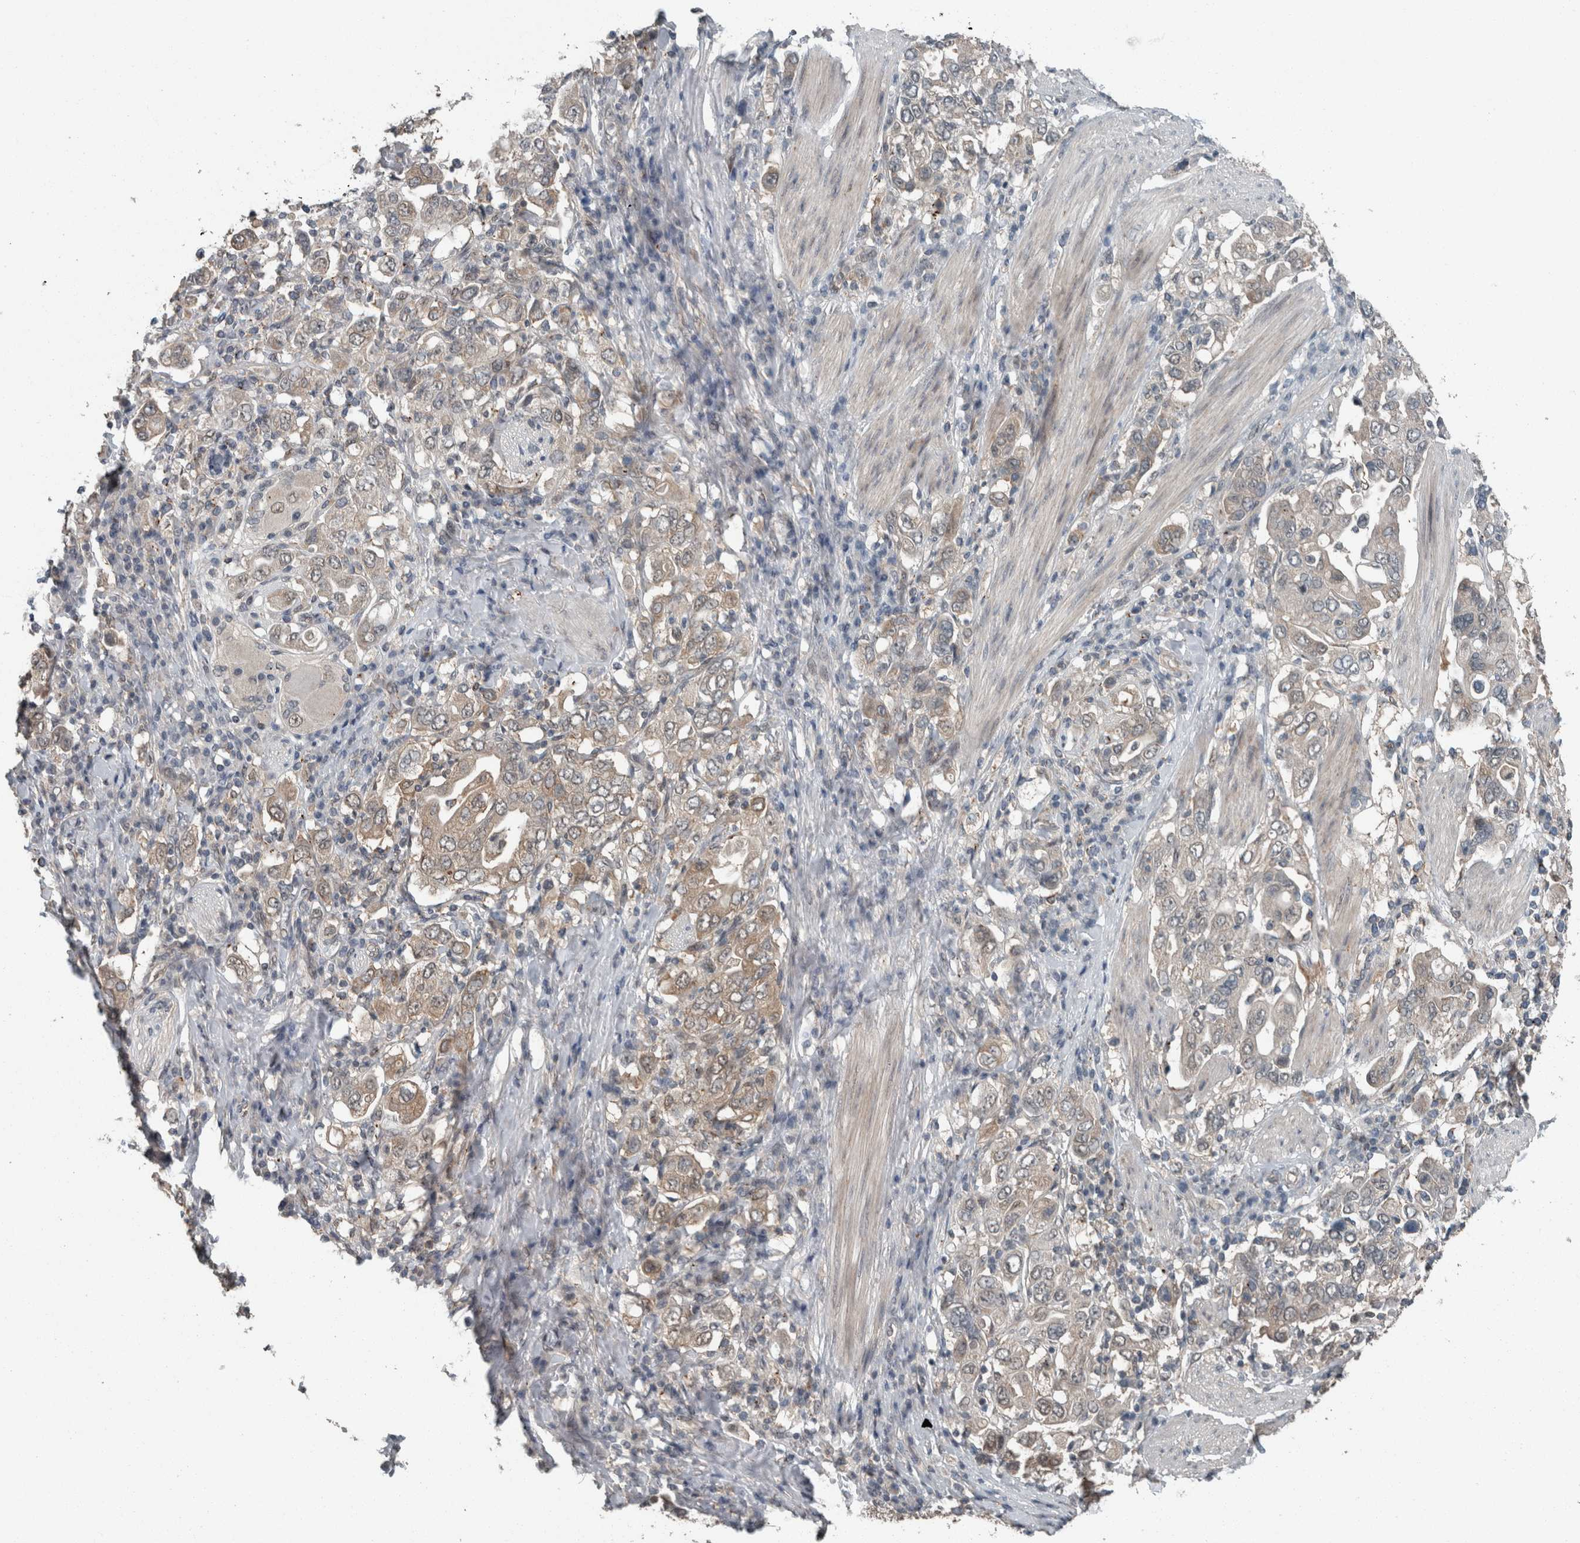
{"staining": {"intensity": "weak", "quantity": ">75%", "location": "cytoplasmic/membranous"}, "tissue": "stomach cancer", "cell_type": "Tumor cells", "image_type": "cancer", "snomed": [{"axis": "morphology", "description": "Adenocarcinoma, NOS"}, {"axis": "topography", "description": "Stomach, upper"}], "caption": "Stomach cancer (adenocarcinoma) stained with a protein marker demonstrates weak staining in tumor cells.", "gene": "MYO1E", "patient": {"sex": "male", "age": 62}}